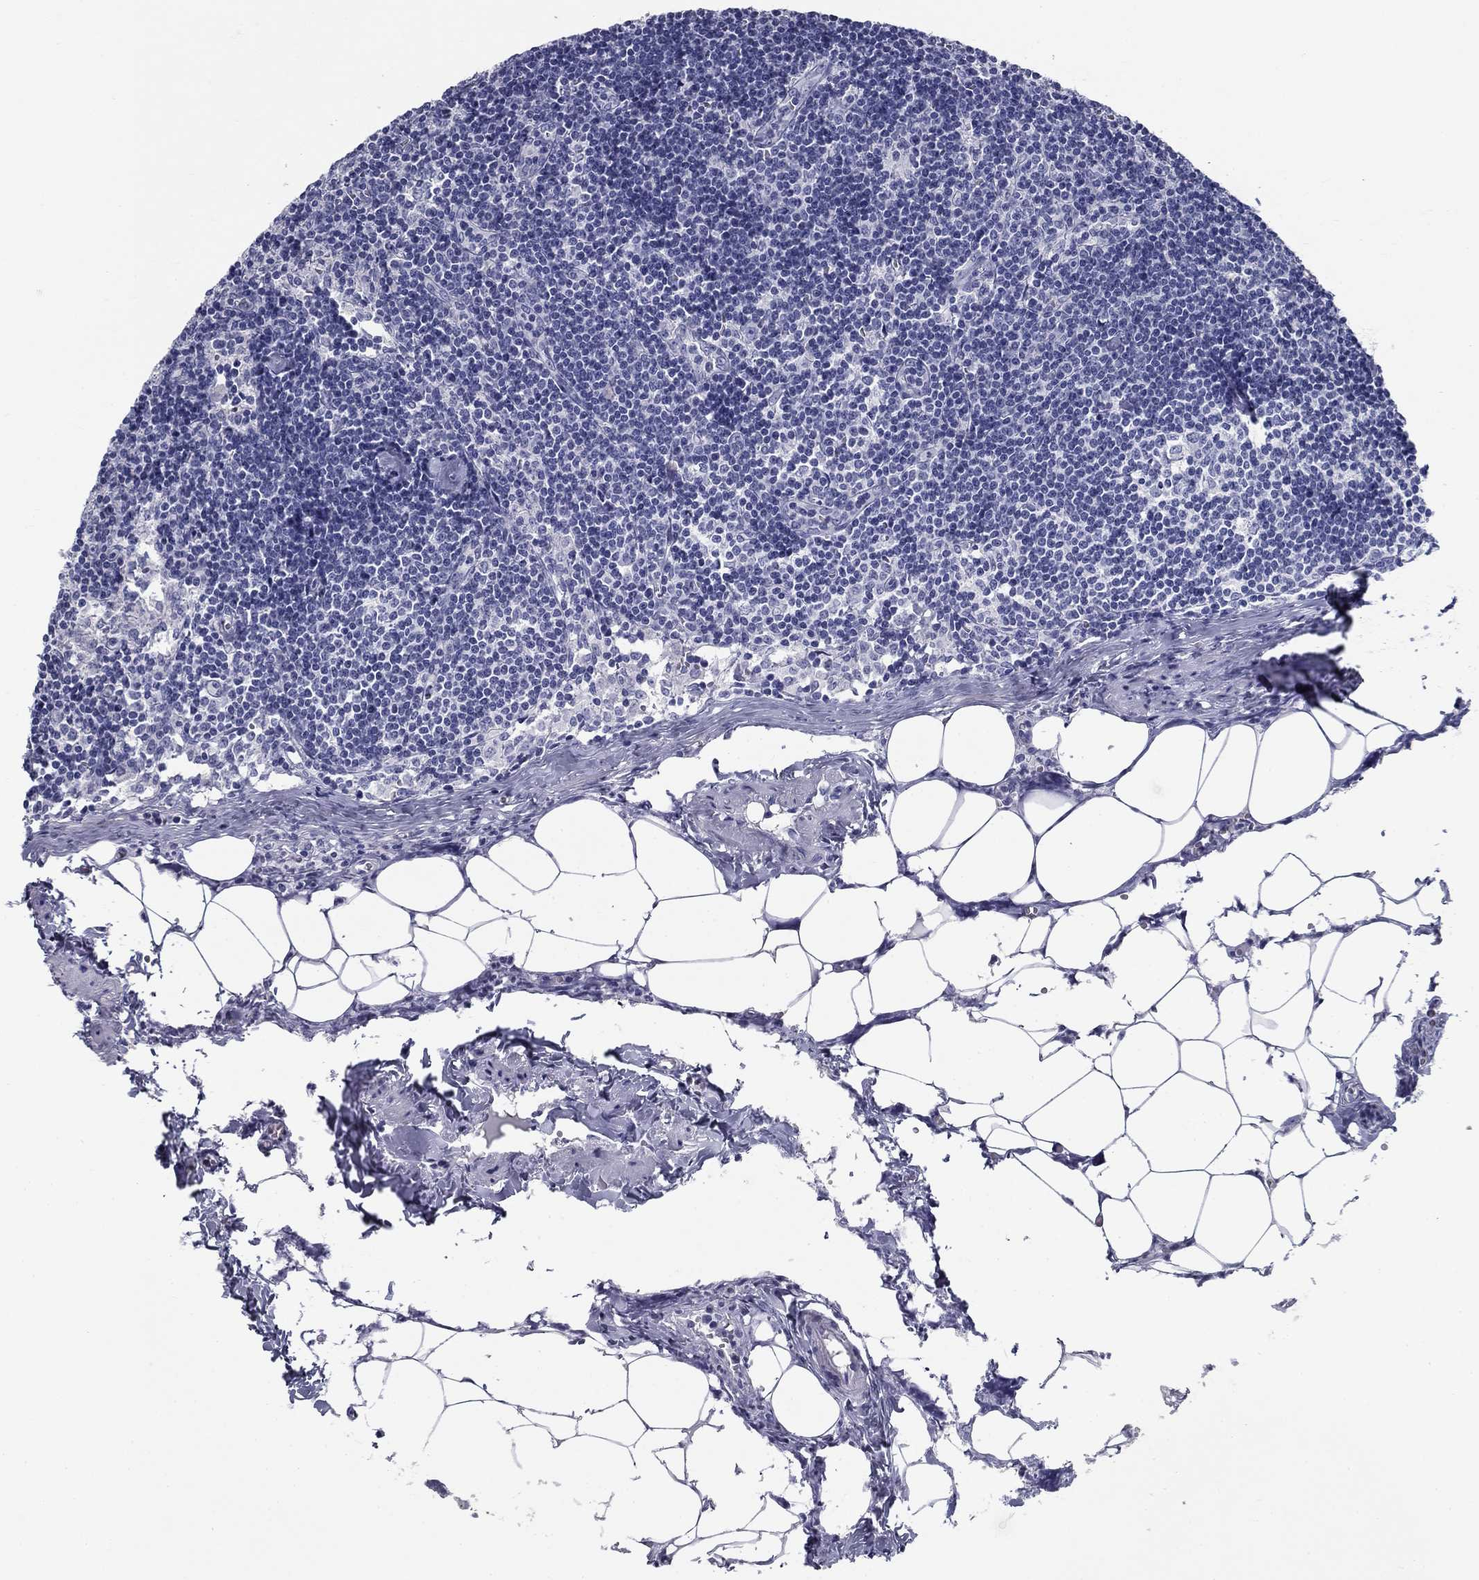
{"staining": {"intensity": "negative", "quantity": "none", "location": "none"}, "tissue": "lymph node", "cell_type": "Germinal center cells", "image_type": "normal", "snomed": [{"axis": "morphology", "description": "Normal tissue, NOS"}, {"axis": "topography", "description": "Lymph node"}], "caption": "Immunohistochemistry (IHC) histopathology image of benign lymph node: lymph node stained with DAB (3,3'-diaminobenzidine) exhibits no significant protein positivity in germinal center cells.", "gene": "UPB1", "patient": {"sex": "female", "age": 51}}